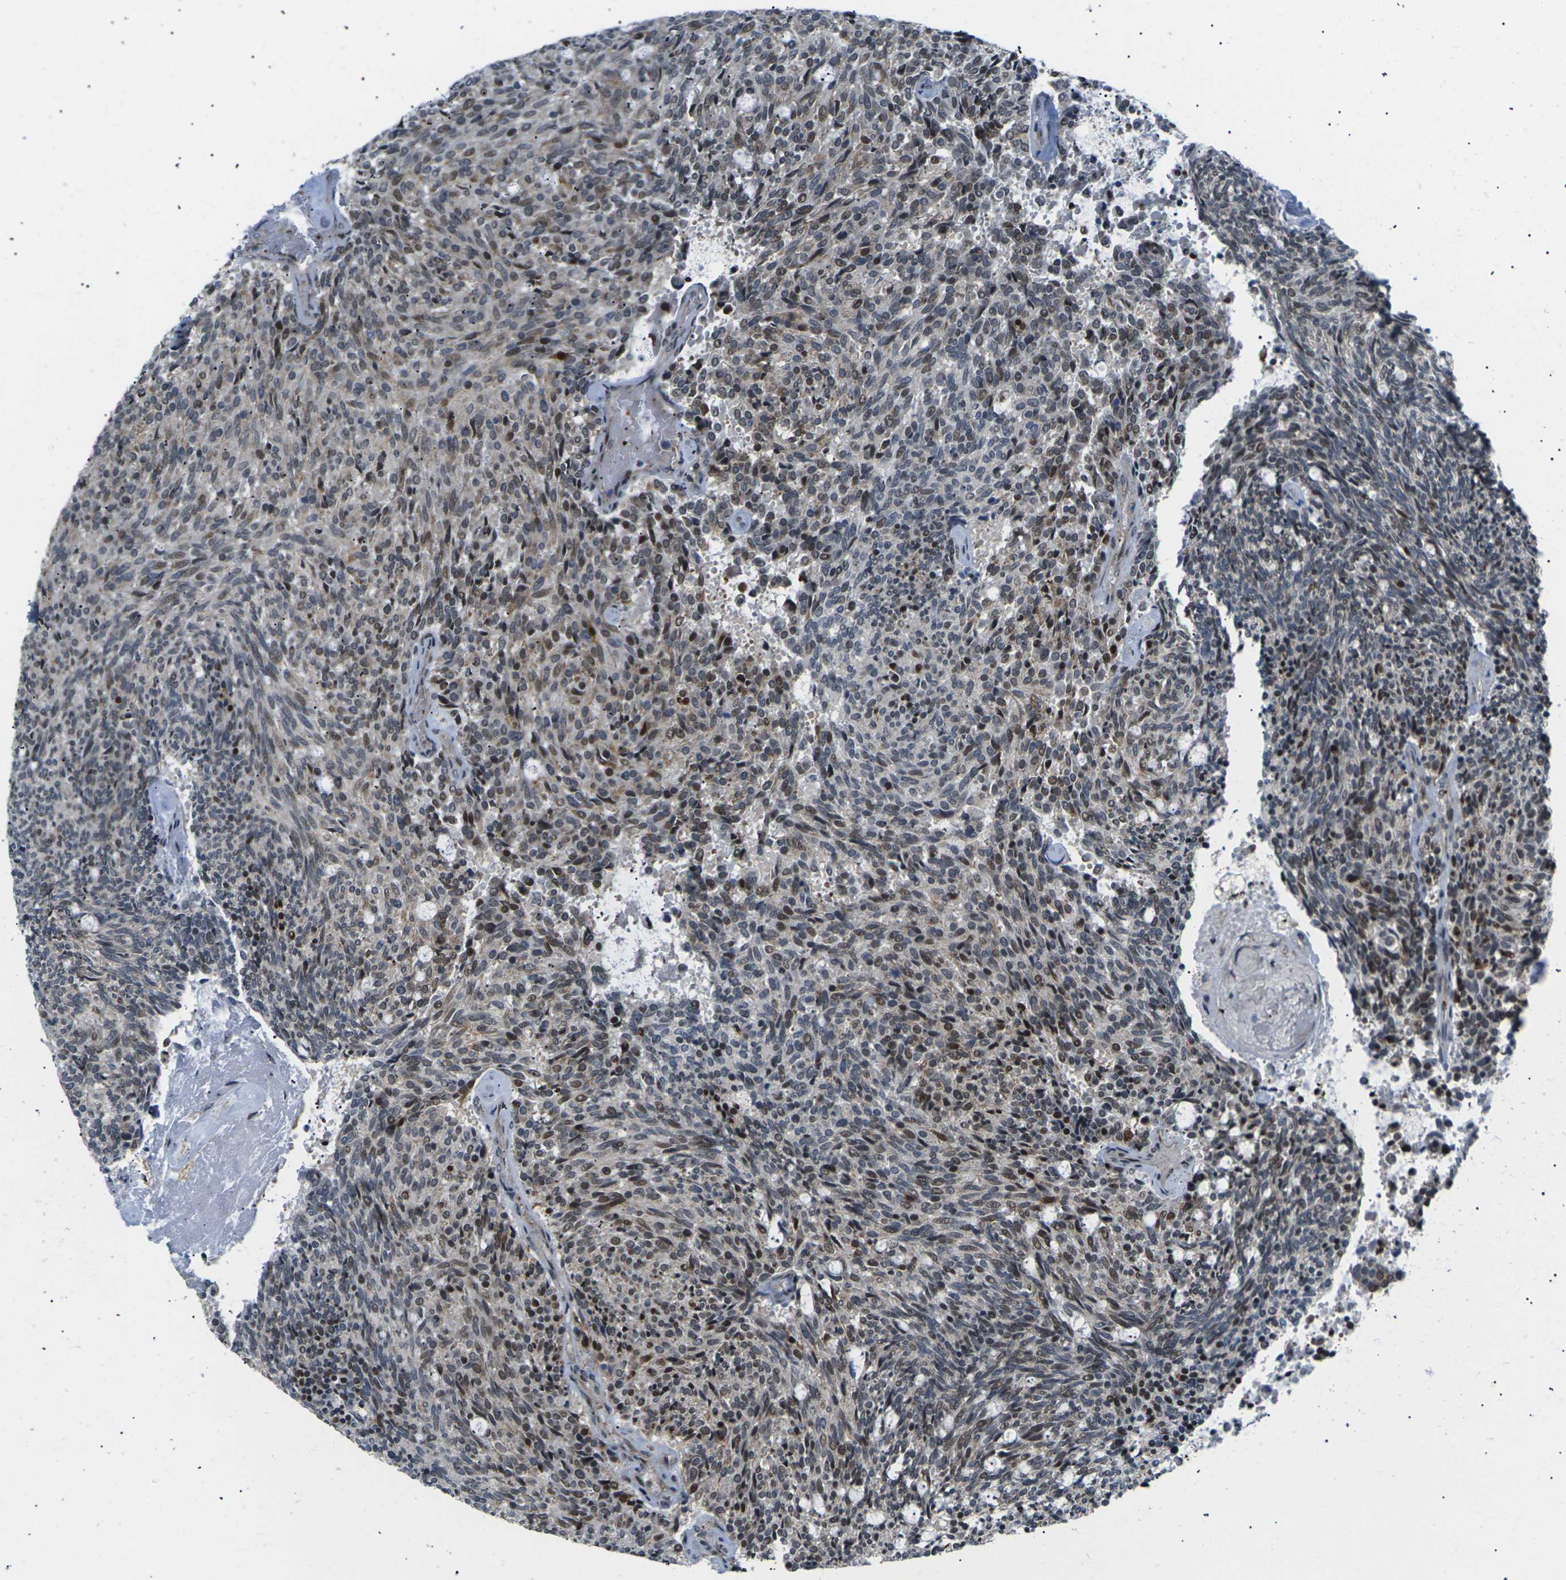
{"staining": {"intensity": "moderate", "quantity": "25%-75%", "location": "nuclear"}, "tissue": "carcinoid", "cell_type": "Tumor cells", "image_type": "cancer", "snomed": [{"axis": "morphology", "description": "Carcinoid, malignant, NOS"}, {"axis": "topography", "description": "Pancreas"}], "caption": "IHC (DAB) staining of malignant carcinoid demonstrates moderate nuclear protein staining in approximately 25%-75% of tumor cells. (IHC, brightfield microscopy, high magnification).", "gene": "RPS6KA3", "patient": {"sex": "female", "age": 54}}